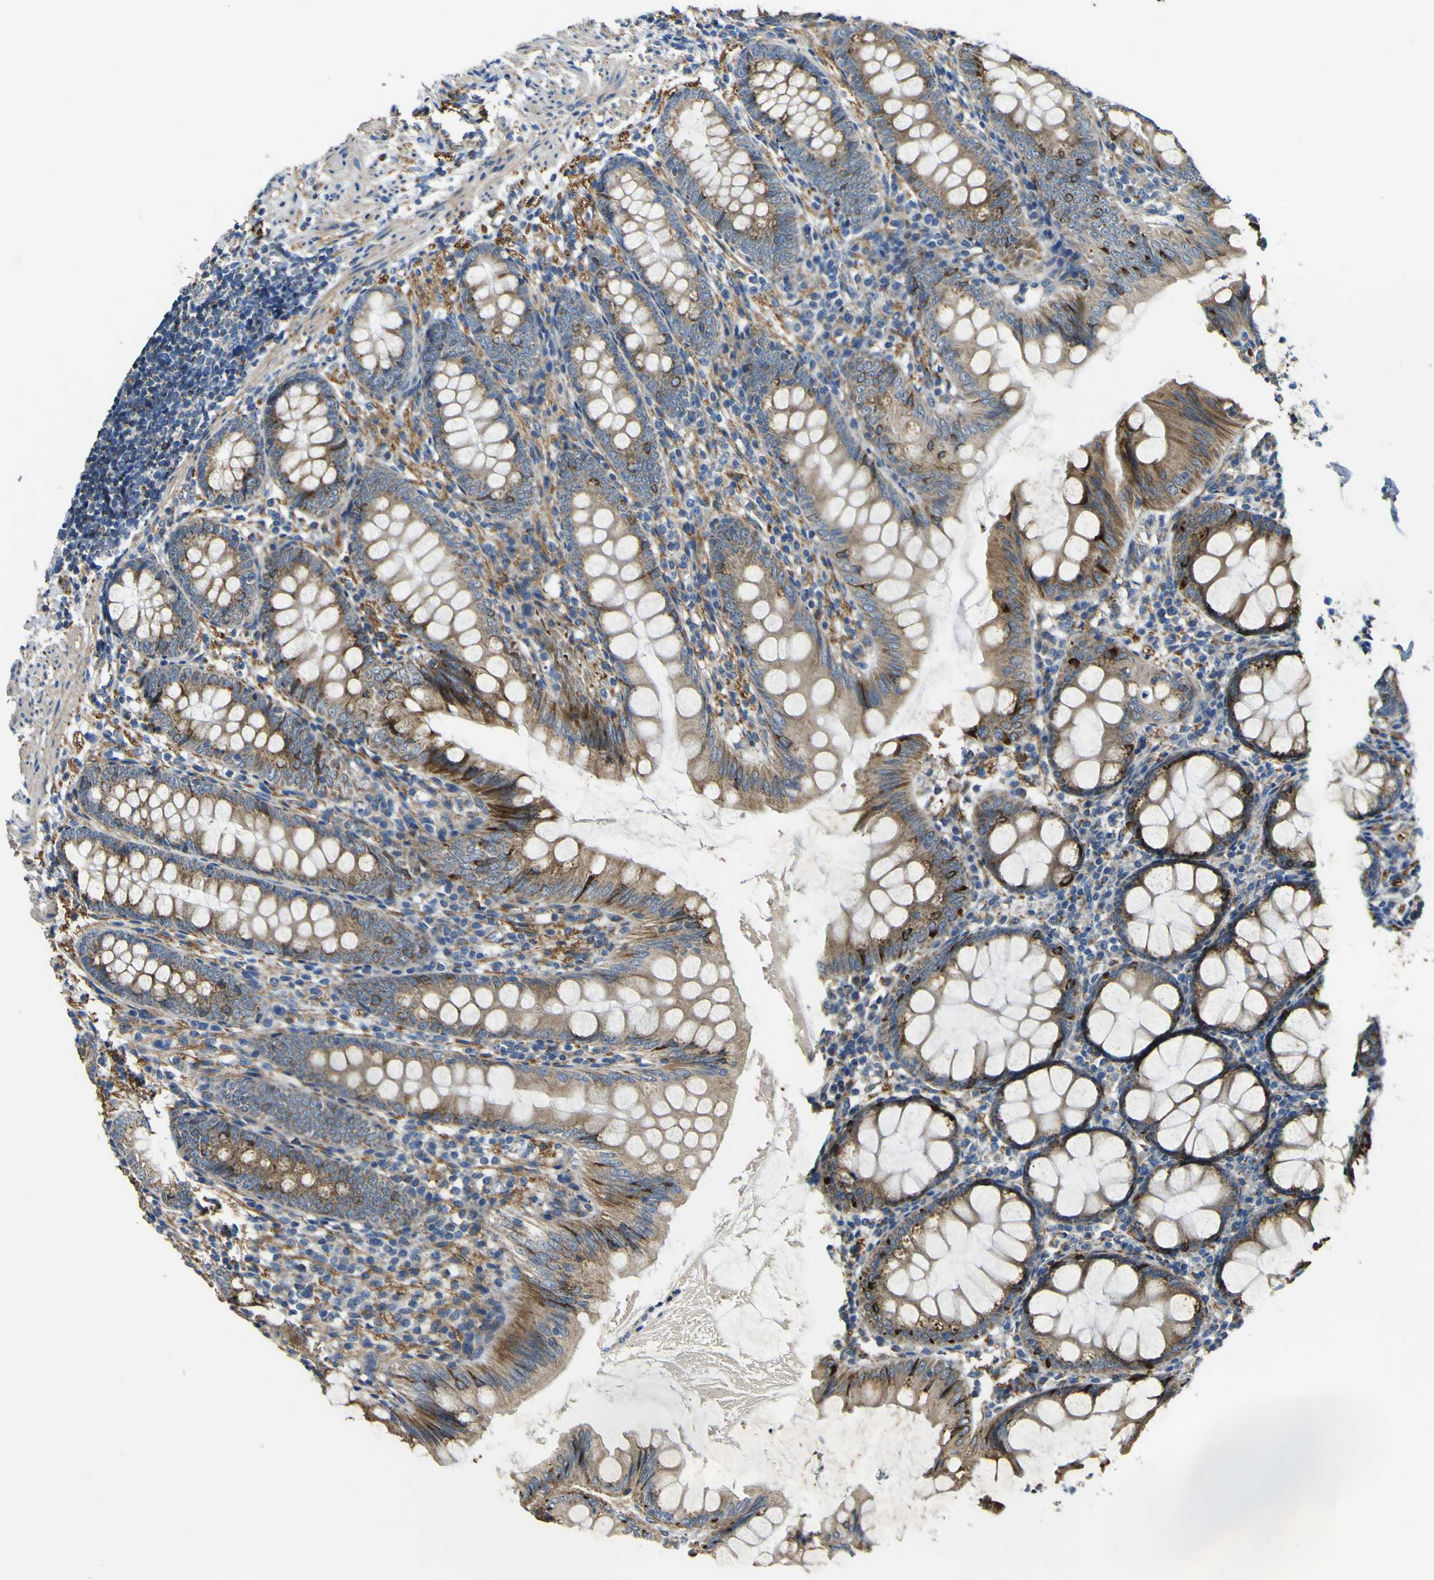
{"staining": {"intensity": "strong", "quantity": ">75%", "location": "cytoplasmic/membranous"}, "tissue": "appendix", "cell_type": "Glandular cells", "image_type": "normal", "snomed": [{"axis": "morphology", "description": "Normal tissue, NOS"}, {"axis": "topography", "description": "Appendix"}], "caption": "An immunohistochemistry (IHC) photomicrograph of normal tissue is shown. Protein staining in brown highlights strong cytoplasmic/membranous positivity in appendix within glandular cells.", "gene": "ALDH18A1", "patient": {"sex": "female", "age": 77}}